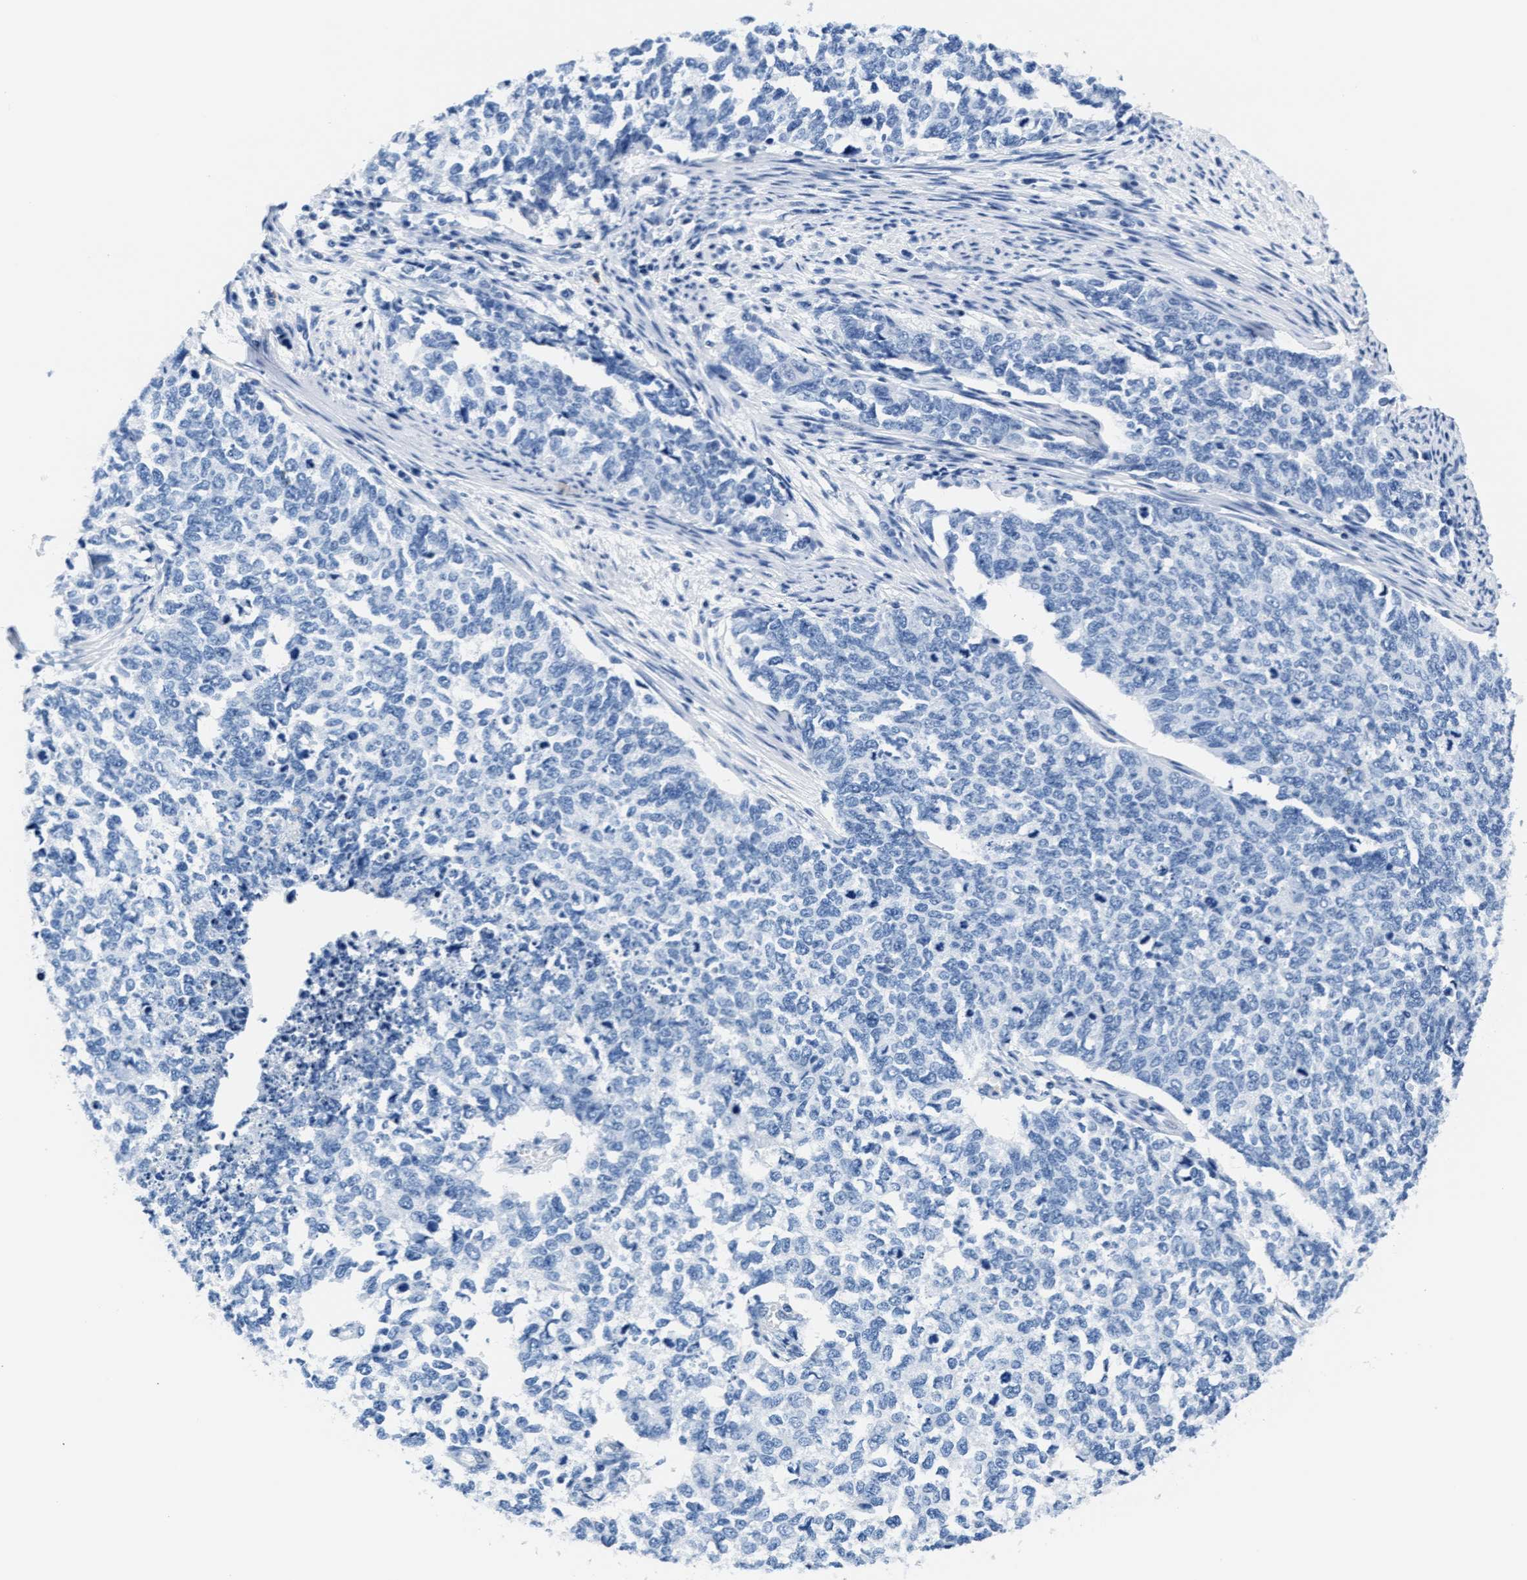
{"staining": {"intensity": "negative", "quantity": "none", "location": "none"}, "tissue": "cervical cancer", "cell_type": "Tumor cells", "image_type": "cancer", "snomed": [{"axis": "morphology", "description": "Squamous cell carcinoma, NOS"}, {"axis": "topography", "description": "Cervix"}], "caption": "IHC micrograph of neoplastic tissue: human cervical cancer stained with DAB (3,3'-diaminobenzidine) exhibits no significant protein staining in tumor cells. (DAB (3,3'-diaminobenzidine) immunohistochemistry with hematoxylin counter stain).", "gene": "MMP8", "patient": {"sex": "female", "age": 63}}